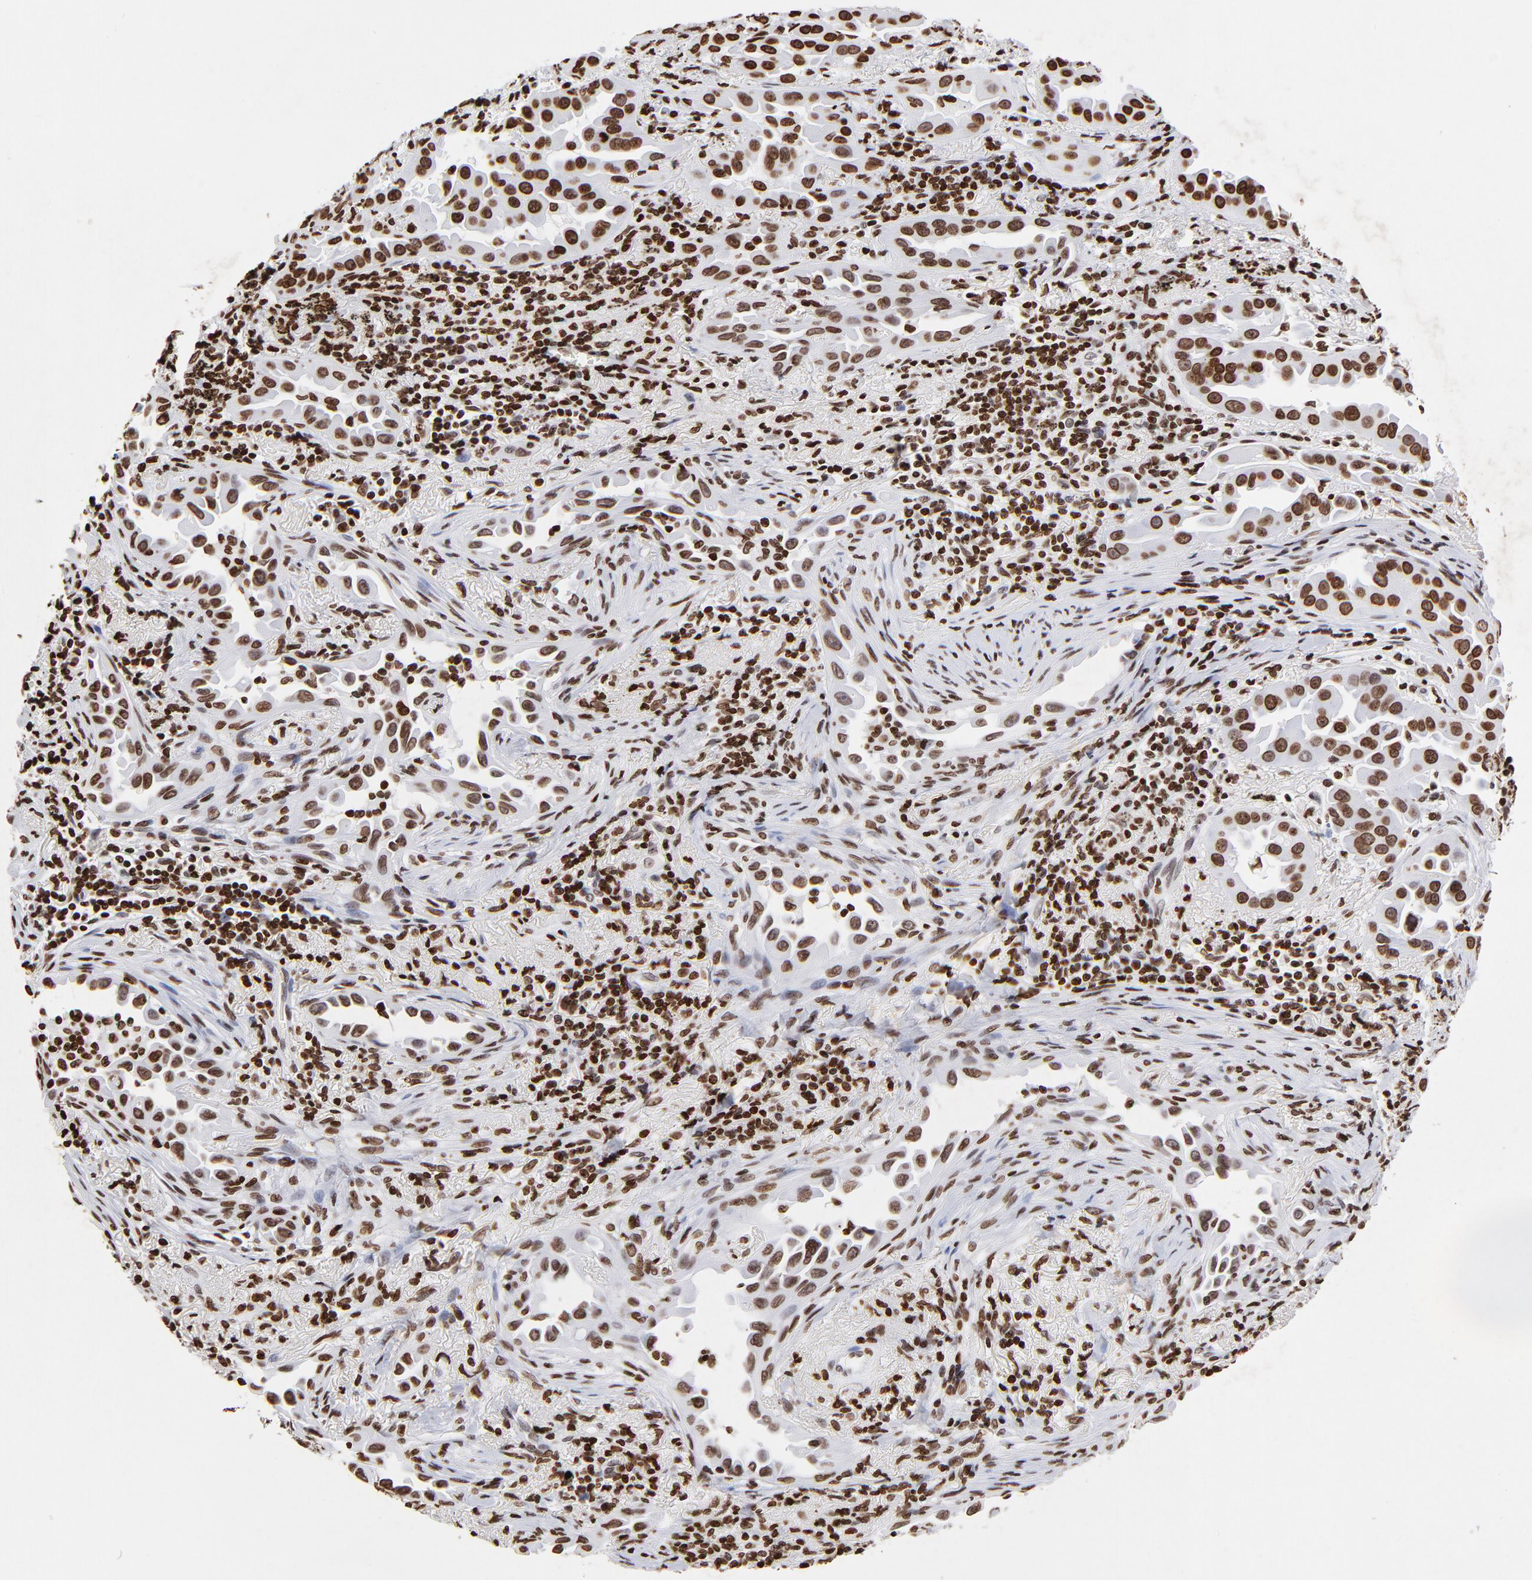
{"staining": {"intensity": "strong", "quantity": ">75%", "location": "nuclear"}, "tissue": "lung cancer", "cell_type": "Tumor cells", "image_type": "cancer", "snomed": [{"axis": "morphology", "description": "Normal tissue, NOS"}, {"axis": "morphology", "description": "Adenocarcinoma, NOS"}, {"axis": "topography", "description": "Bronchus"}], "caption": "Lung cancer stained with DAB (3,3'-diaminobenzidine) IHC demonstrates high levels of strong nuclear expression in approximately >75% of tumor cells. (DAB (3,3'-diaminobenzidine) IHC, brown staining for protein, blue staining for nuclei).", "gene": "FBH1", "patient": {"sex": "male", "age": 68}}